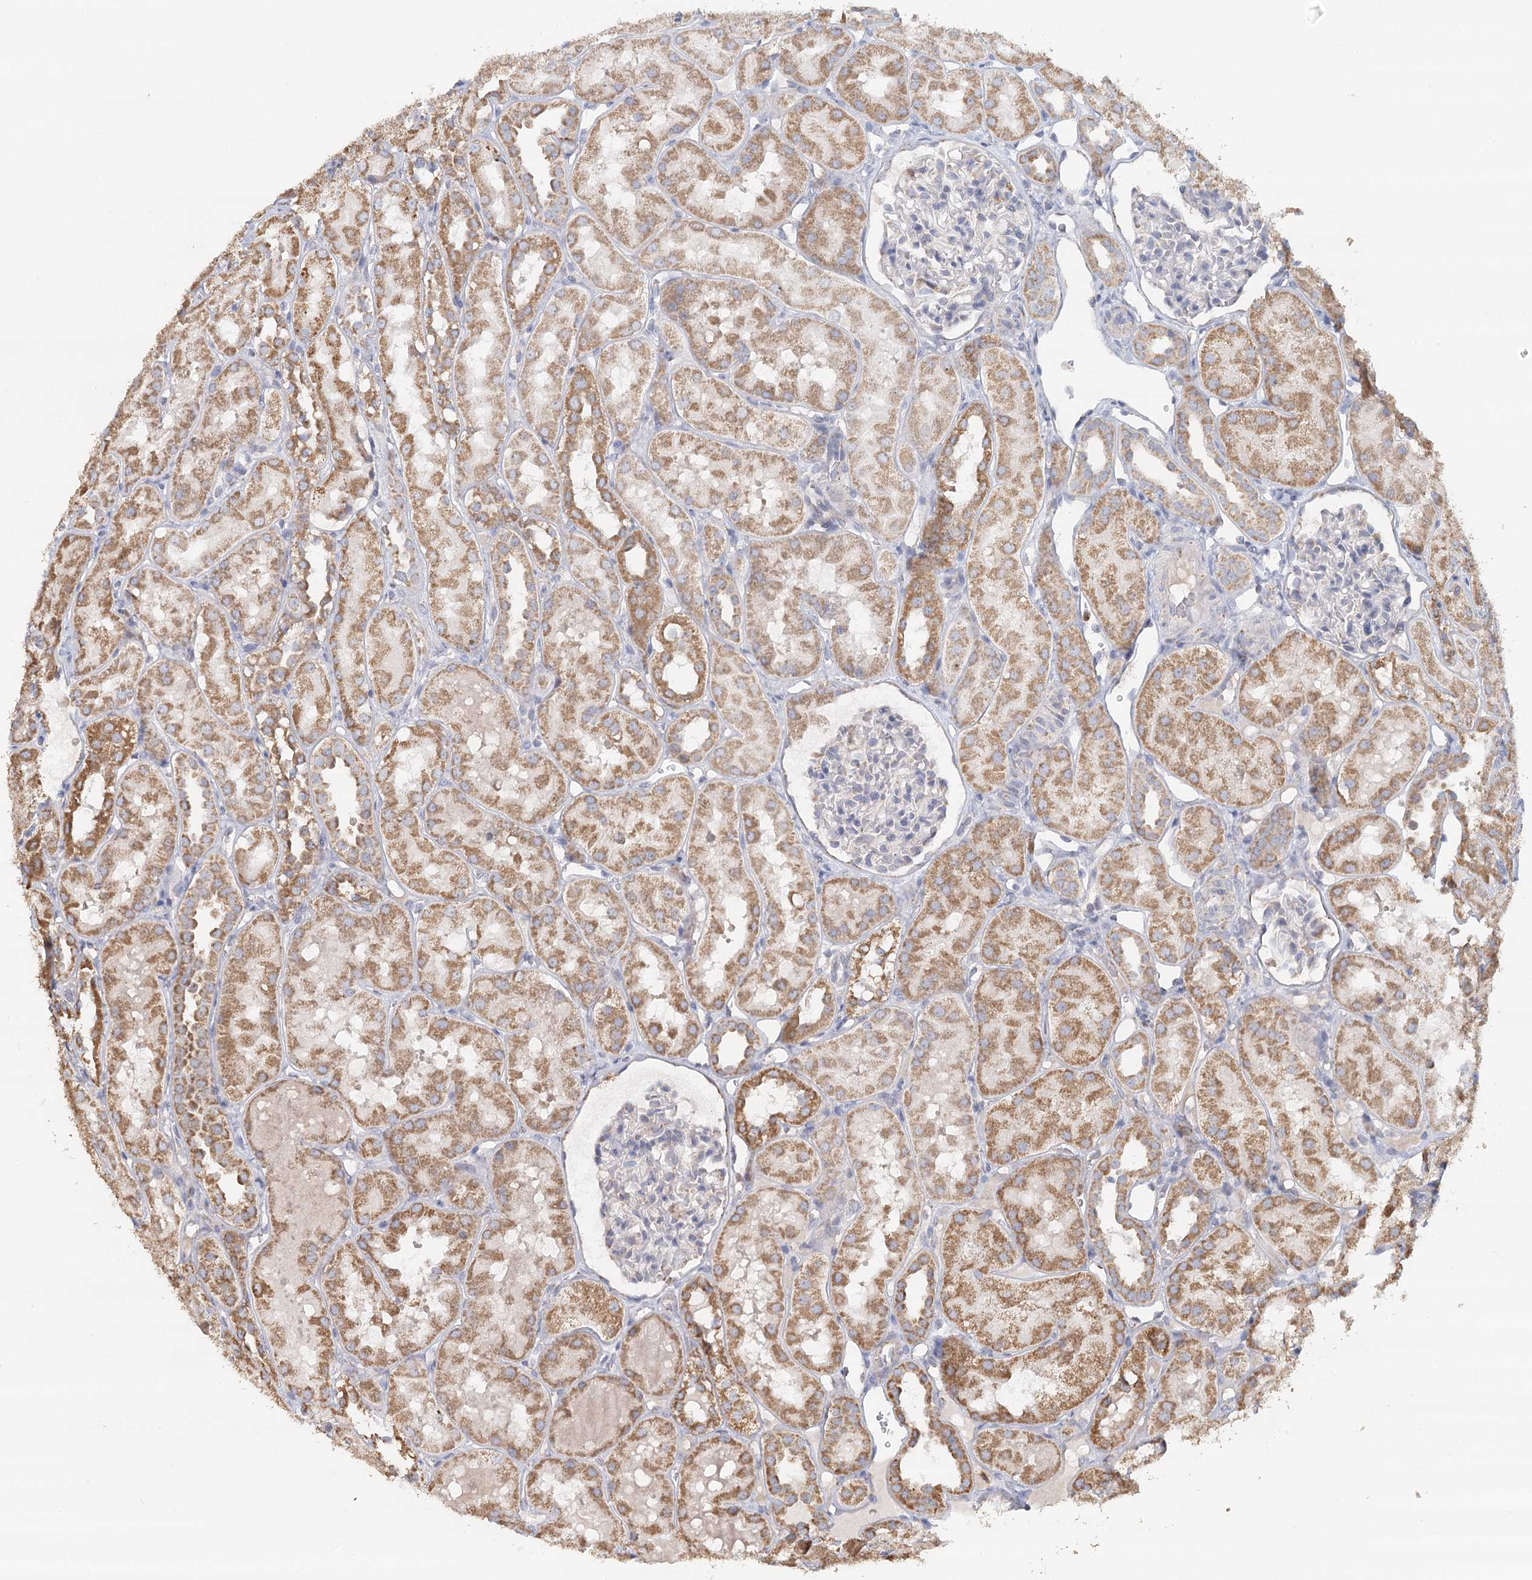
{"staining": {"intensity": "negative", "quantity": "none", "location": "none"}, "tissue": "kidney", "cell_type": "Cells in glomeruli", "image_type": "normal", "snomed": [{"axis": "morphology", "description": "Normal tissue, NOS"}, {"axis": "topography", "description": "Kidney"}, {"axis": "topography", "description": "Urinary bladder"}], "caption": "An image of kidney stained for a protein reveals no brown staining in cells in glomeruli. The staining is performed using DAB (3,3'-diaminobenzidine) brown chromogen with nuclei counter-stained in using hematoxylin.", "gene": "MMP25", "patient": {"sex": "male", "age": 16}}